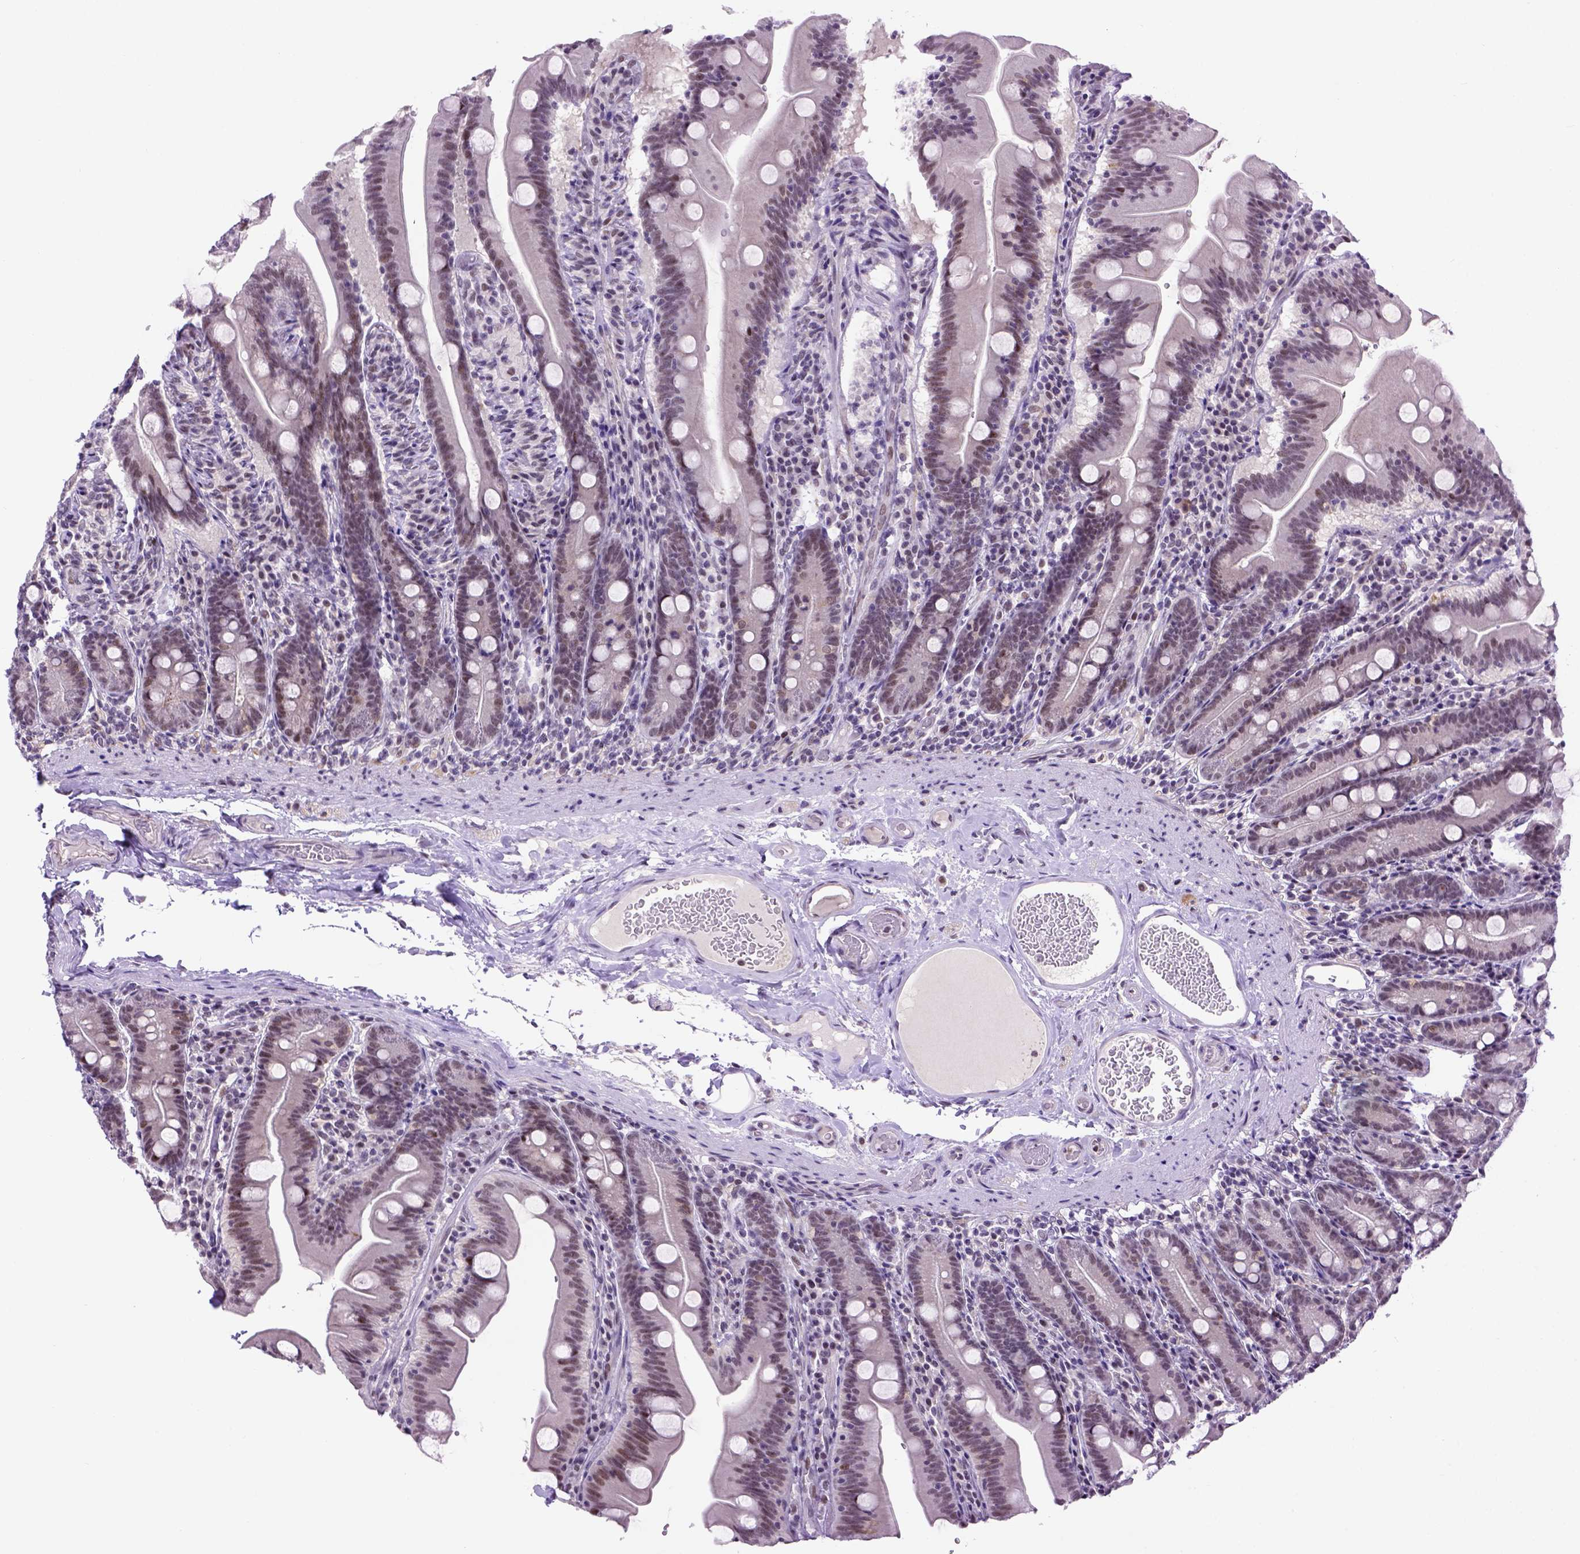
{"staining": {"intensity": "moderate", "quantity": "<25%", "location": "nuclear"}, "tissue": "small intestine", "cell_type": "Glandular cells", "image_type": "normal", "snomed": [{"axis": "morphology", "description": "Normal tissue, NOS"}, {"axis": "topography", "description": "Small intestine"}], "caption": "Unremarkable small intestine shows moderate nuclear expression in approximately <25% of glandular cells The protein of interest is stained brown, and the nuclei are stained in blue (DAB (3,3'-diaminobenzidine) IHC with brightfield microscopy, high magnification)..", "gene": "TBPL1", "patient": {"sex": "male", "age": 37}}